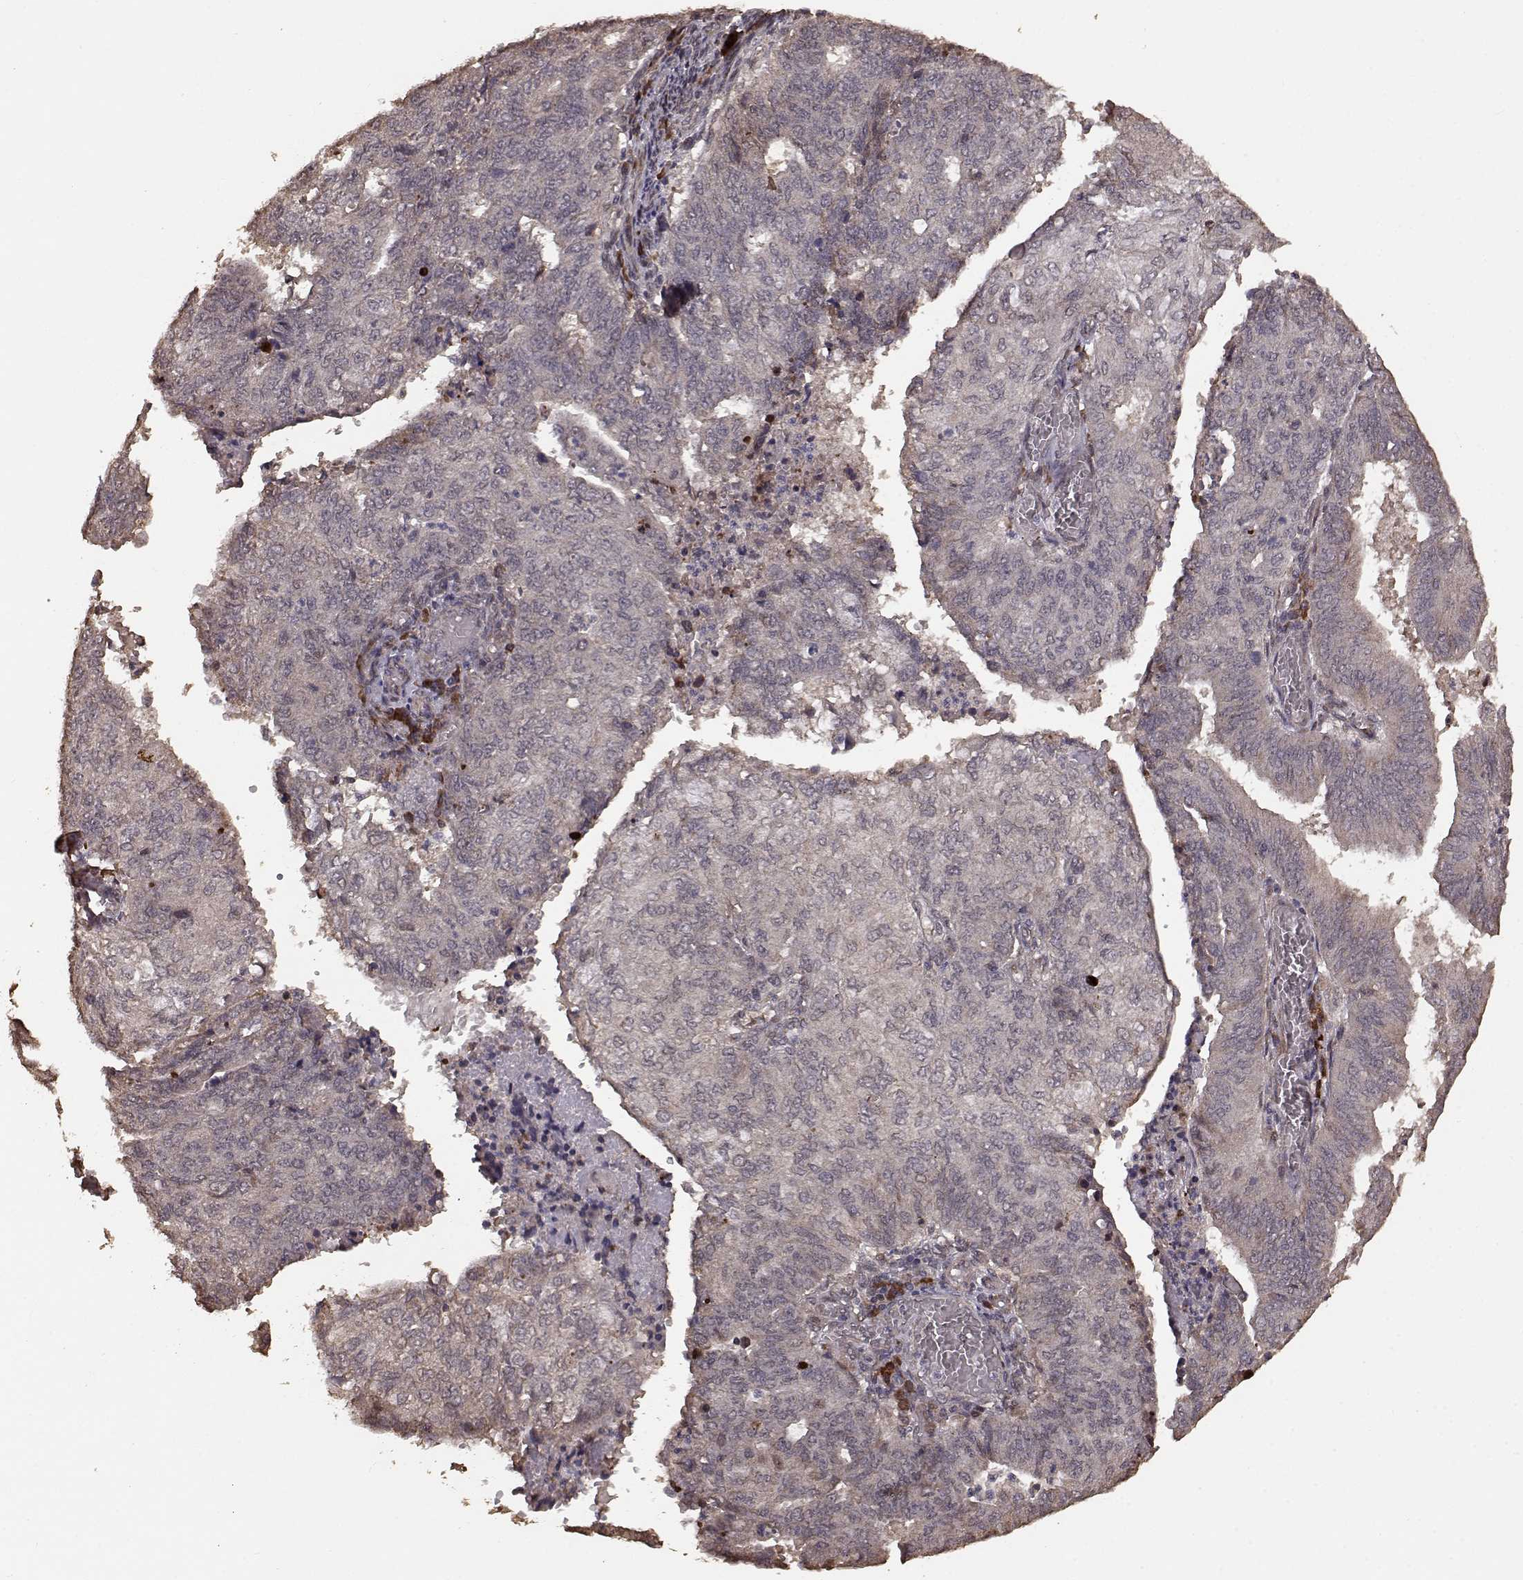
{"staining": {"intensity": "weak", "quantity": "<25%", "location": "cytoplasmic/membranous"}, "tissue": "endometrial cancer", "cell_type": "Tumor cells", "image_type": "cancer", "snomed": [{"axis": "morphology", "description": "Adenocarcinoma, NOS"}, {"axis": "topography", "description": "Endometrium"}], "caption": "Tumor cells are negative for protein expression in human endometrial adenocarcinoma.", "gene": "USP15", "patient": {"sex": "female", "age": 82}}